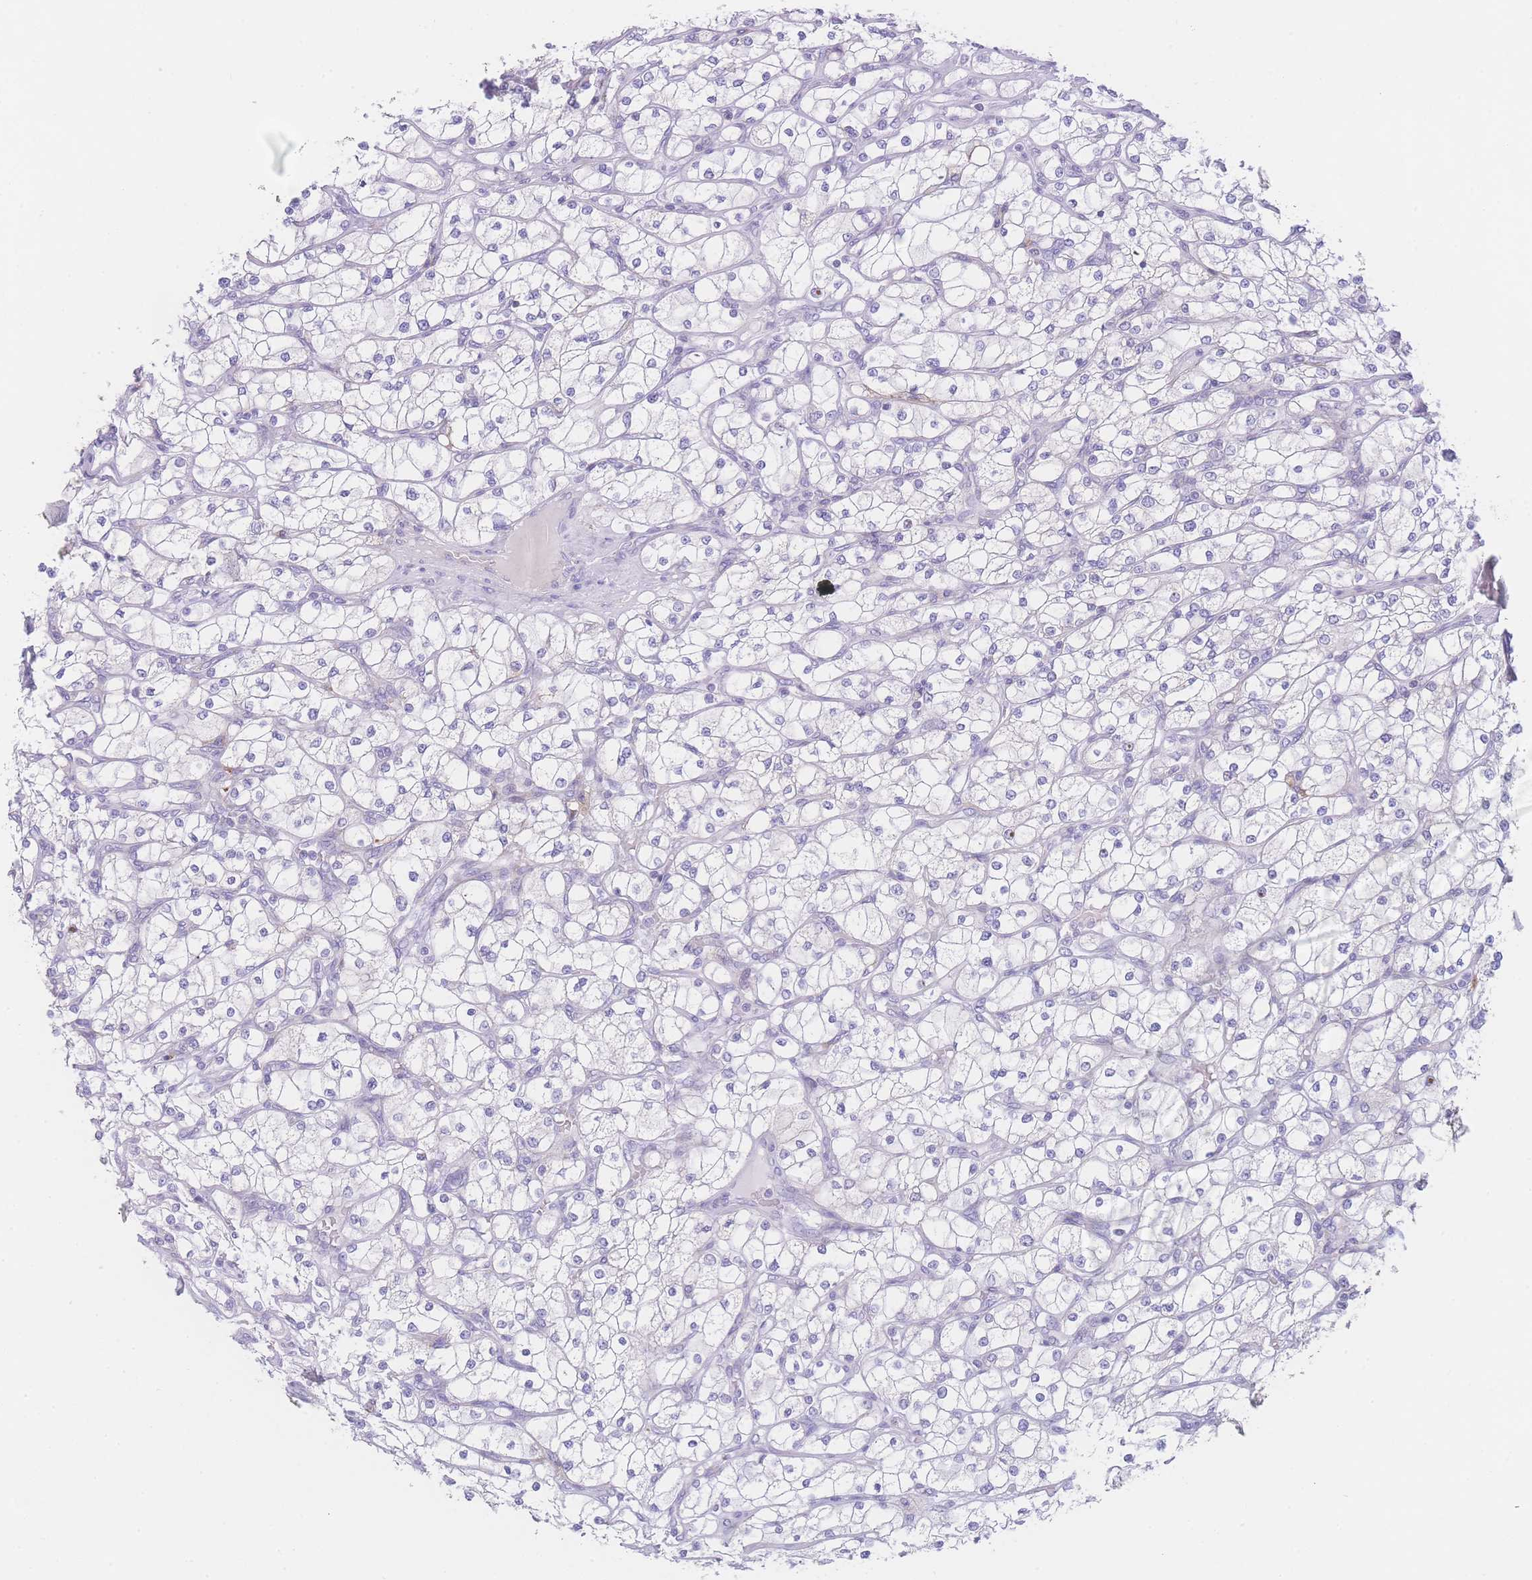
{"staining": {"intensity": "negative", "quantity": "none", "location": "none"}, "tissue": "renal cancer", "cell_type": "Tumor cells", "image_type": "cancer", "snomed": [{"axis": "morphology", "description": "Adenocarcinoma, NOS"}, {"axis": "topography", "description": "Kidney"}], "caption": "Immunohistochemistry (IHC) of adenocarcinoma (renal) displays no staining in tumor cells.", "gene": "NBEAL1", "patient": {"sex": "male", "age": 80}}